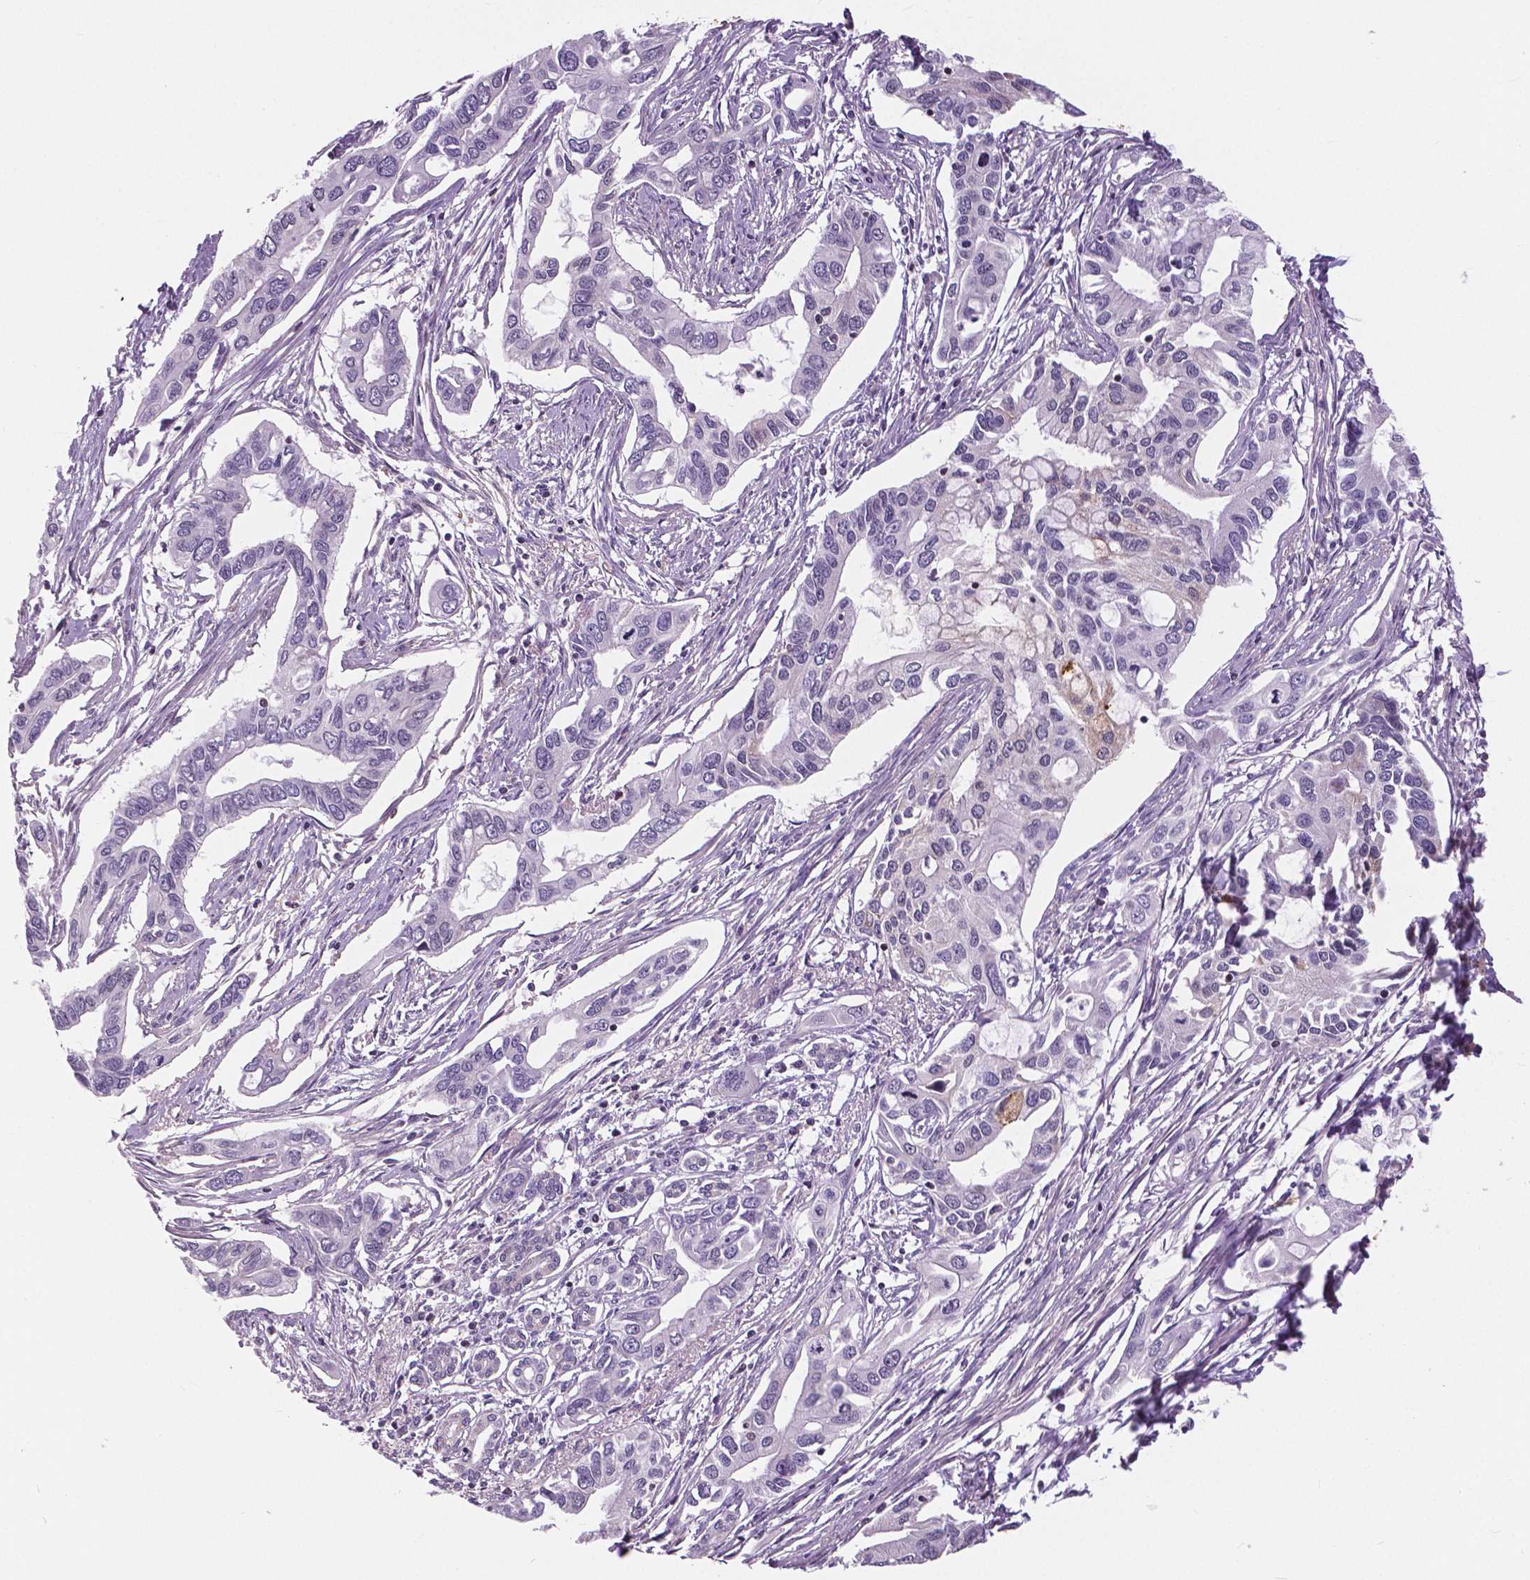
{"staining": {"intensity": "negative", "quantity": "none", "location": "none"}, "tissue": "pancreatic cancer", "cell_type": "Tumor cells", "image_type": "cancer", "snomed": [{"axis": "morphology", "description": "Adenocarcinoma, NOS"}, {"axis": "topography", "description": "Pancreas"}], "caption": "Immunohistochemistry (IHC) image of neoplastic tissue: human pancreatic cancer (adenocarcinoma) stained with DAB demonstrates no significant protein staining in tumor cells. (DAB IHC, high magnification).", "gene": "ANXA13", "patient": {"sex": "male", "age": 60}}